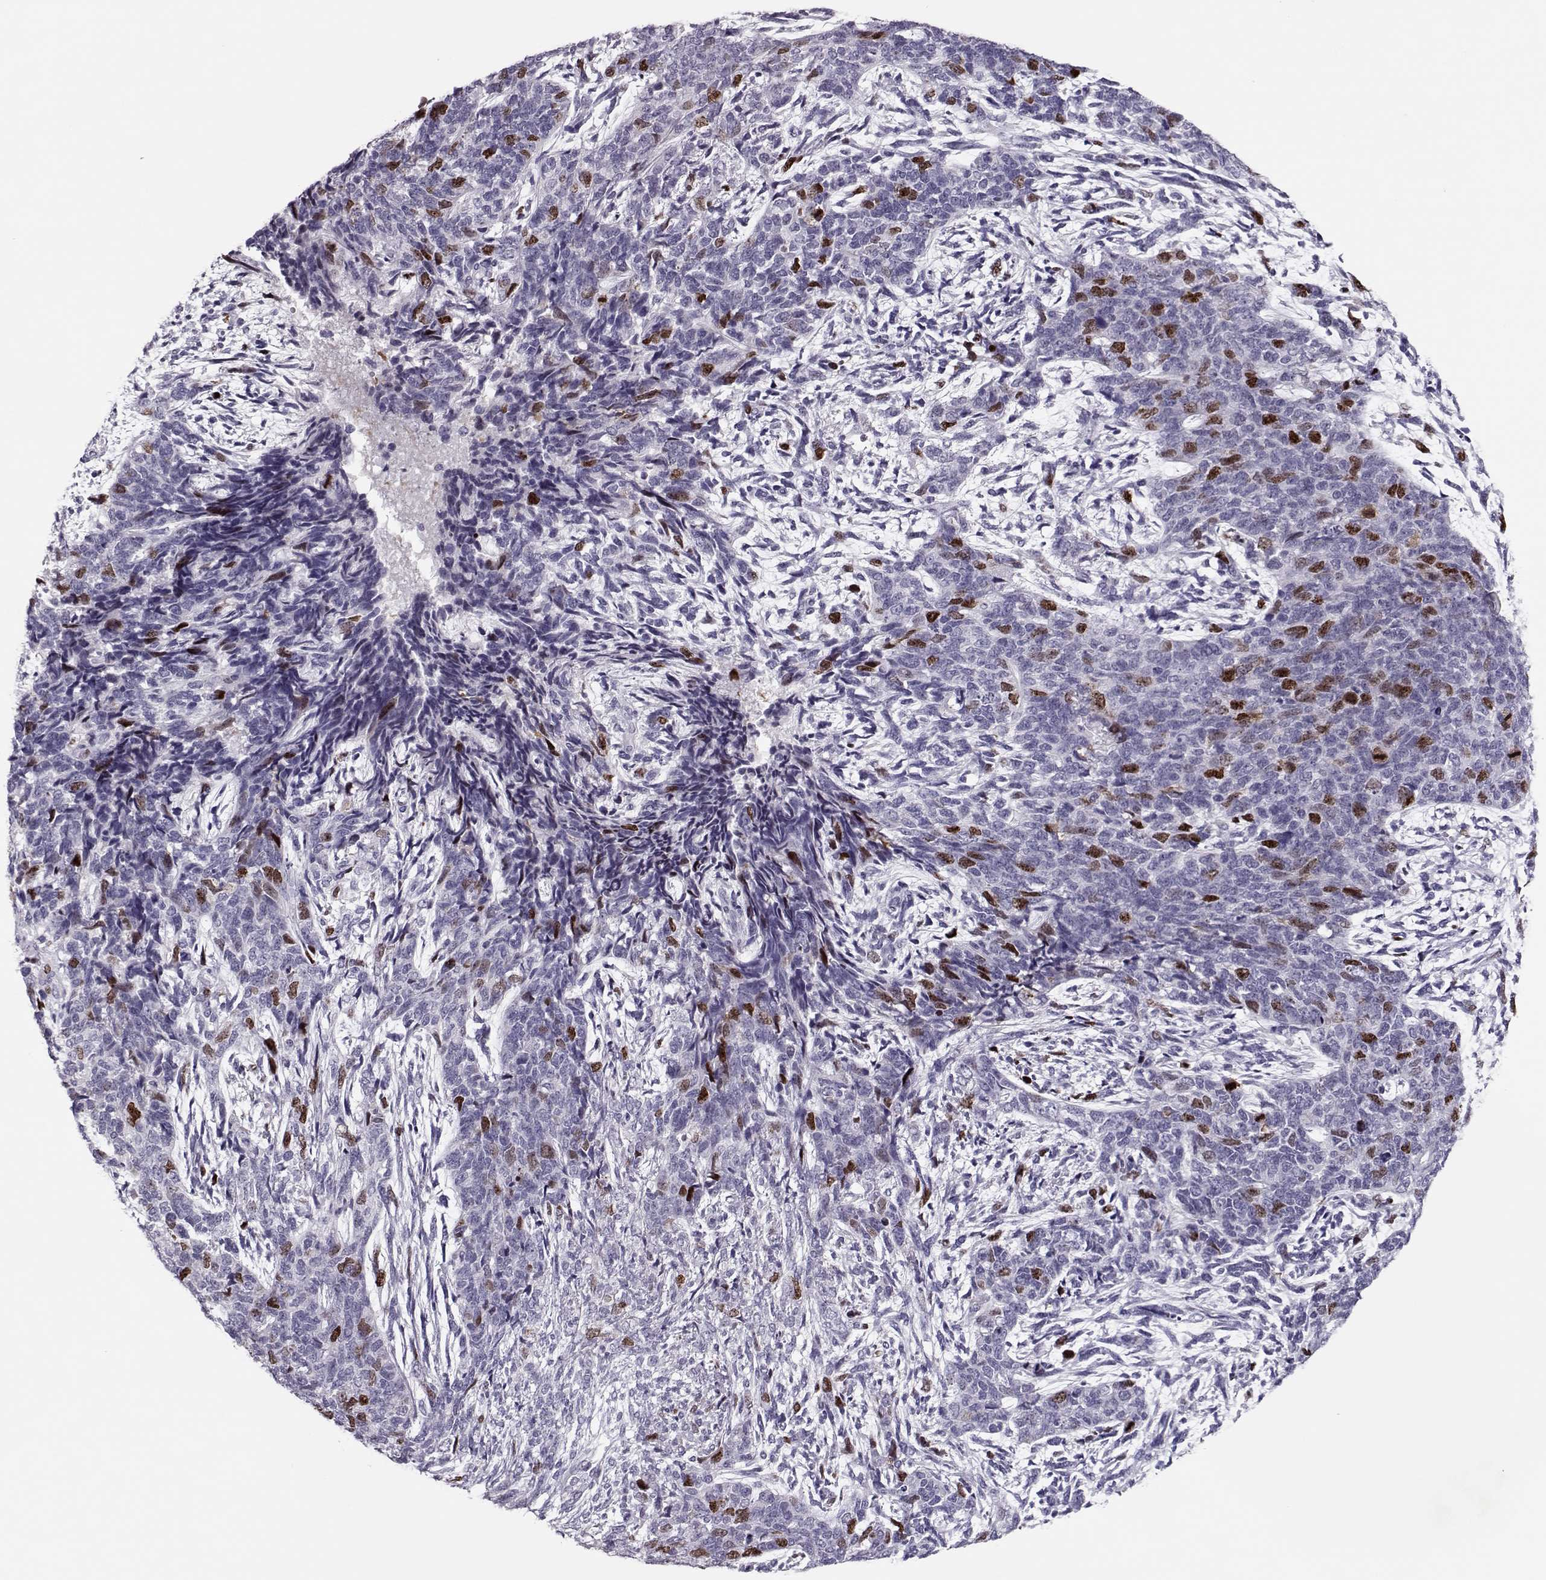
{"staining": {"intensity": "strong", "quantity": "<25%", "location": "nuclear"}, "tissue": "cervical cancer", "cell_type": "Tumor cells", "image_type": "cancer", "snomed": [{"axis": "morphology", "description": "Squamous cell carcinoma, NOS"}, {"axis": "topography", "description": "Cervix"}], "caption": "Human cervical squamous cell carcinoma stained with a protein marker exhibits strong staining in tumor cells.", "gene": "SGO1", "patient": {"sex": "female", "age": 63}}